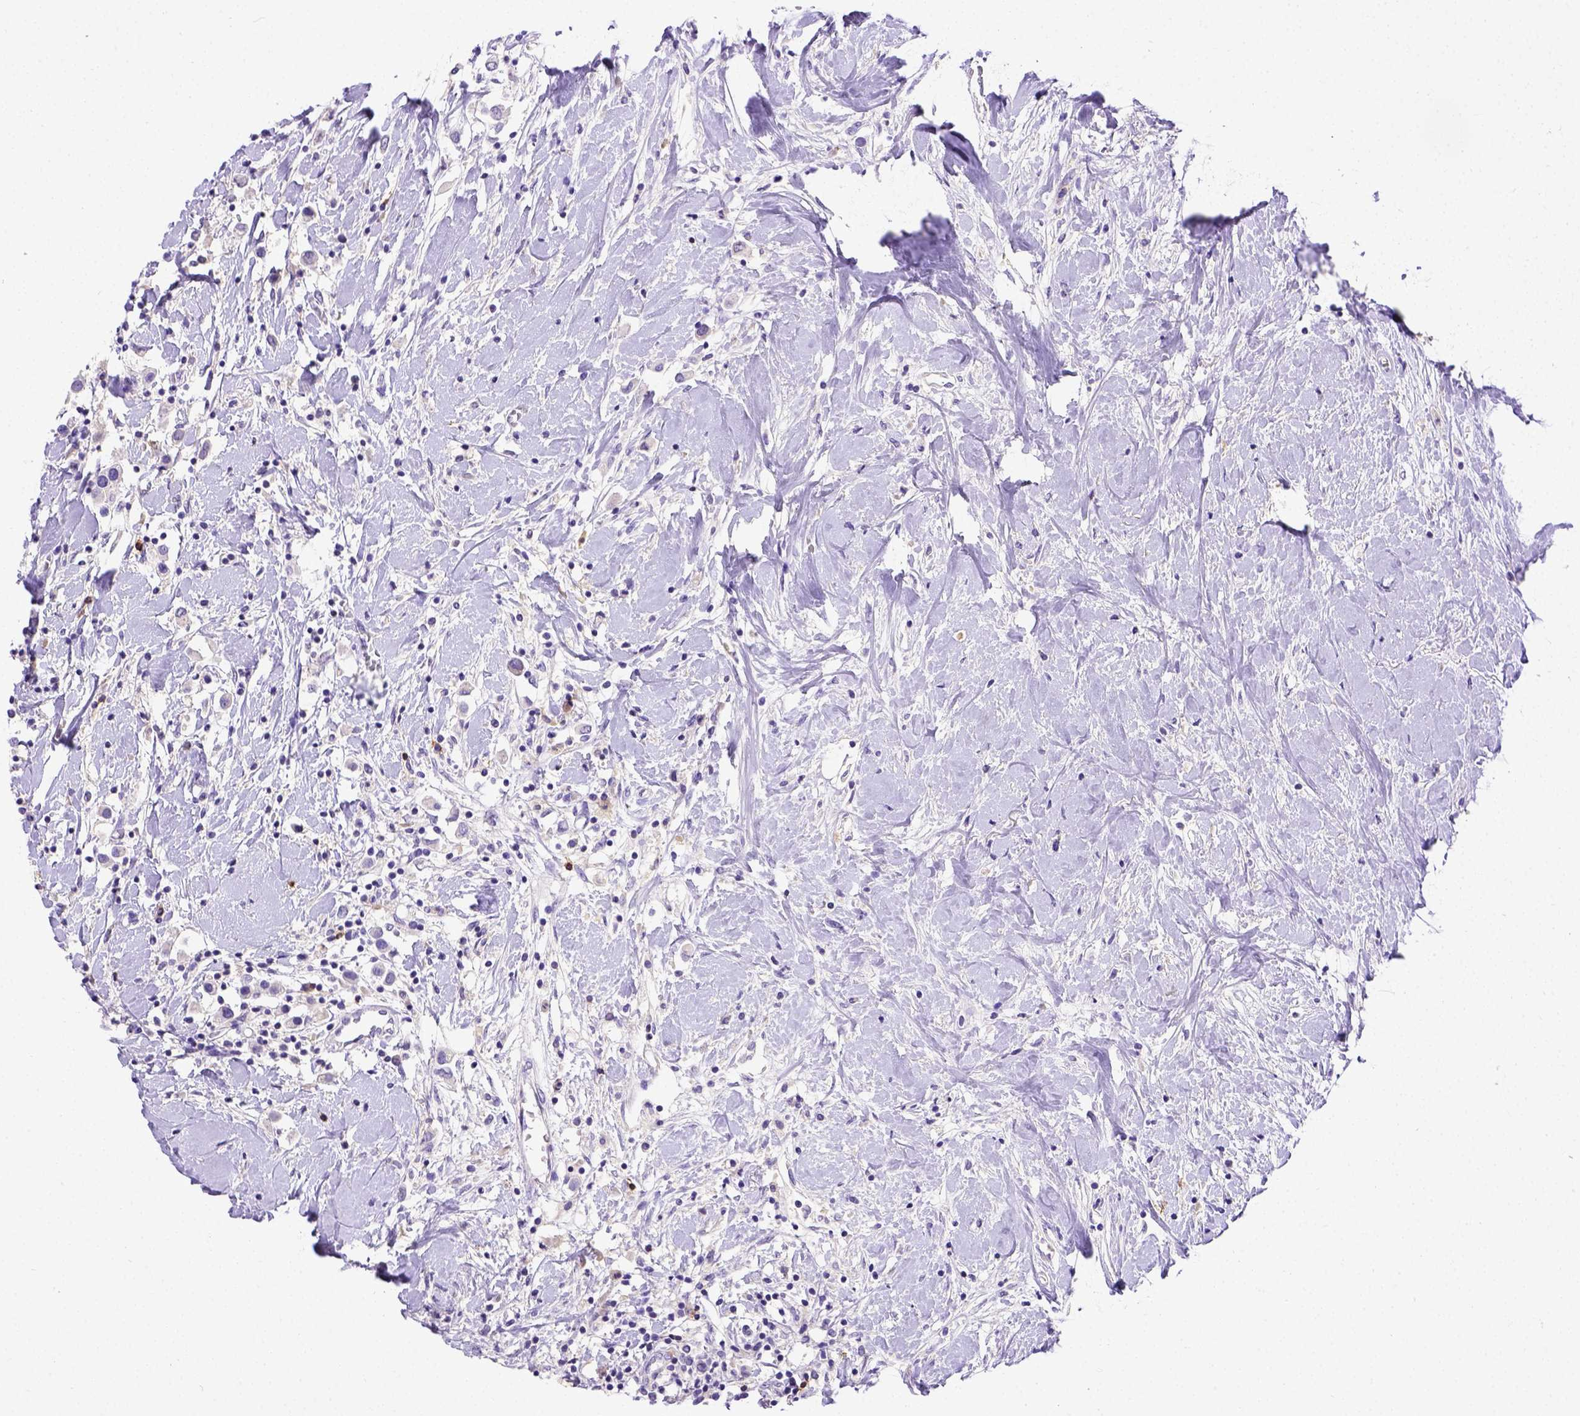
{"staining": {"intensity": "negative", "quantity": "none", "location": "none"}, "tissue": "breast cancer", "cell_type": "Tumor cells", "image_type": "cancer", "snomed": [{"axis": "morphology", "description": "Duct carcinoma"}, {"axis": "topography", "description": "Breast"}], "caption": "This is an IHC histopathology image of human breast infiltrating ductal carcinoma. There is no positivity in tumor cells.", "gene": "B3GAT1", "patient": {"sex": "female", "age": 61}}